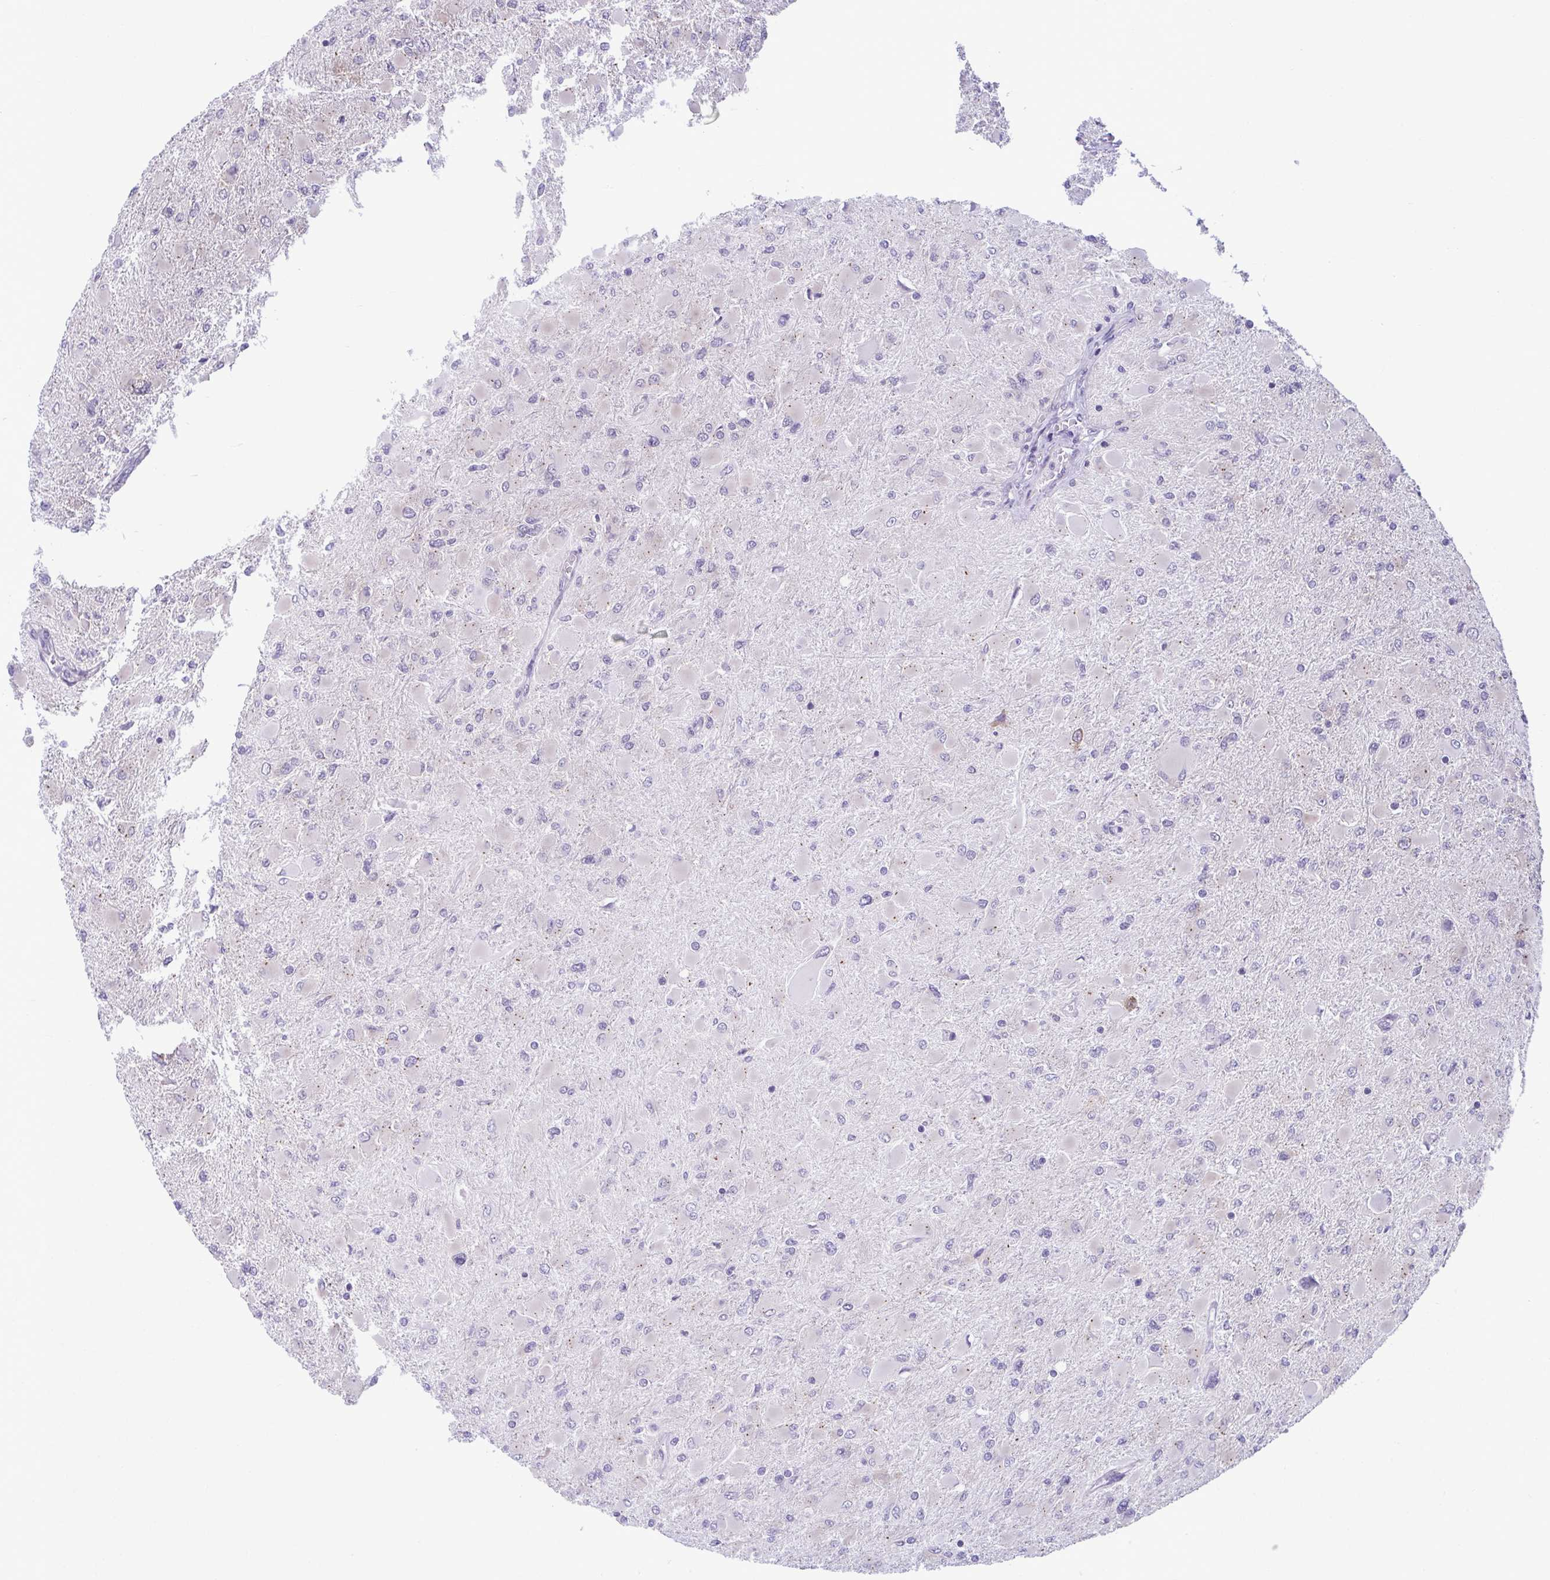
{"staining": {"intensity": "negative", "quantity": "none", "location": "none"}, "tissue": "glioma", "cell_type": "Tumor cells", "image_type": "cancer", "snomed": [{"axis": "morphology", "description": "Glioma, malignant, High grade"}, {"axis": "topography", "description": "Cerebral cortex"}], "caption": "IHC of glioma shows no positivity in tumor cells. Nuclei are stained in blue.", "gene": "TMEM108", "patient": {"sex": "female", "age": 36}}